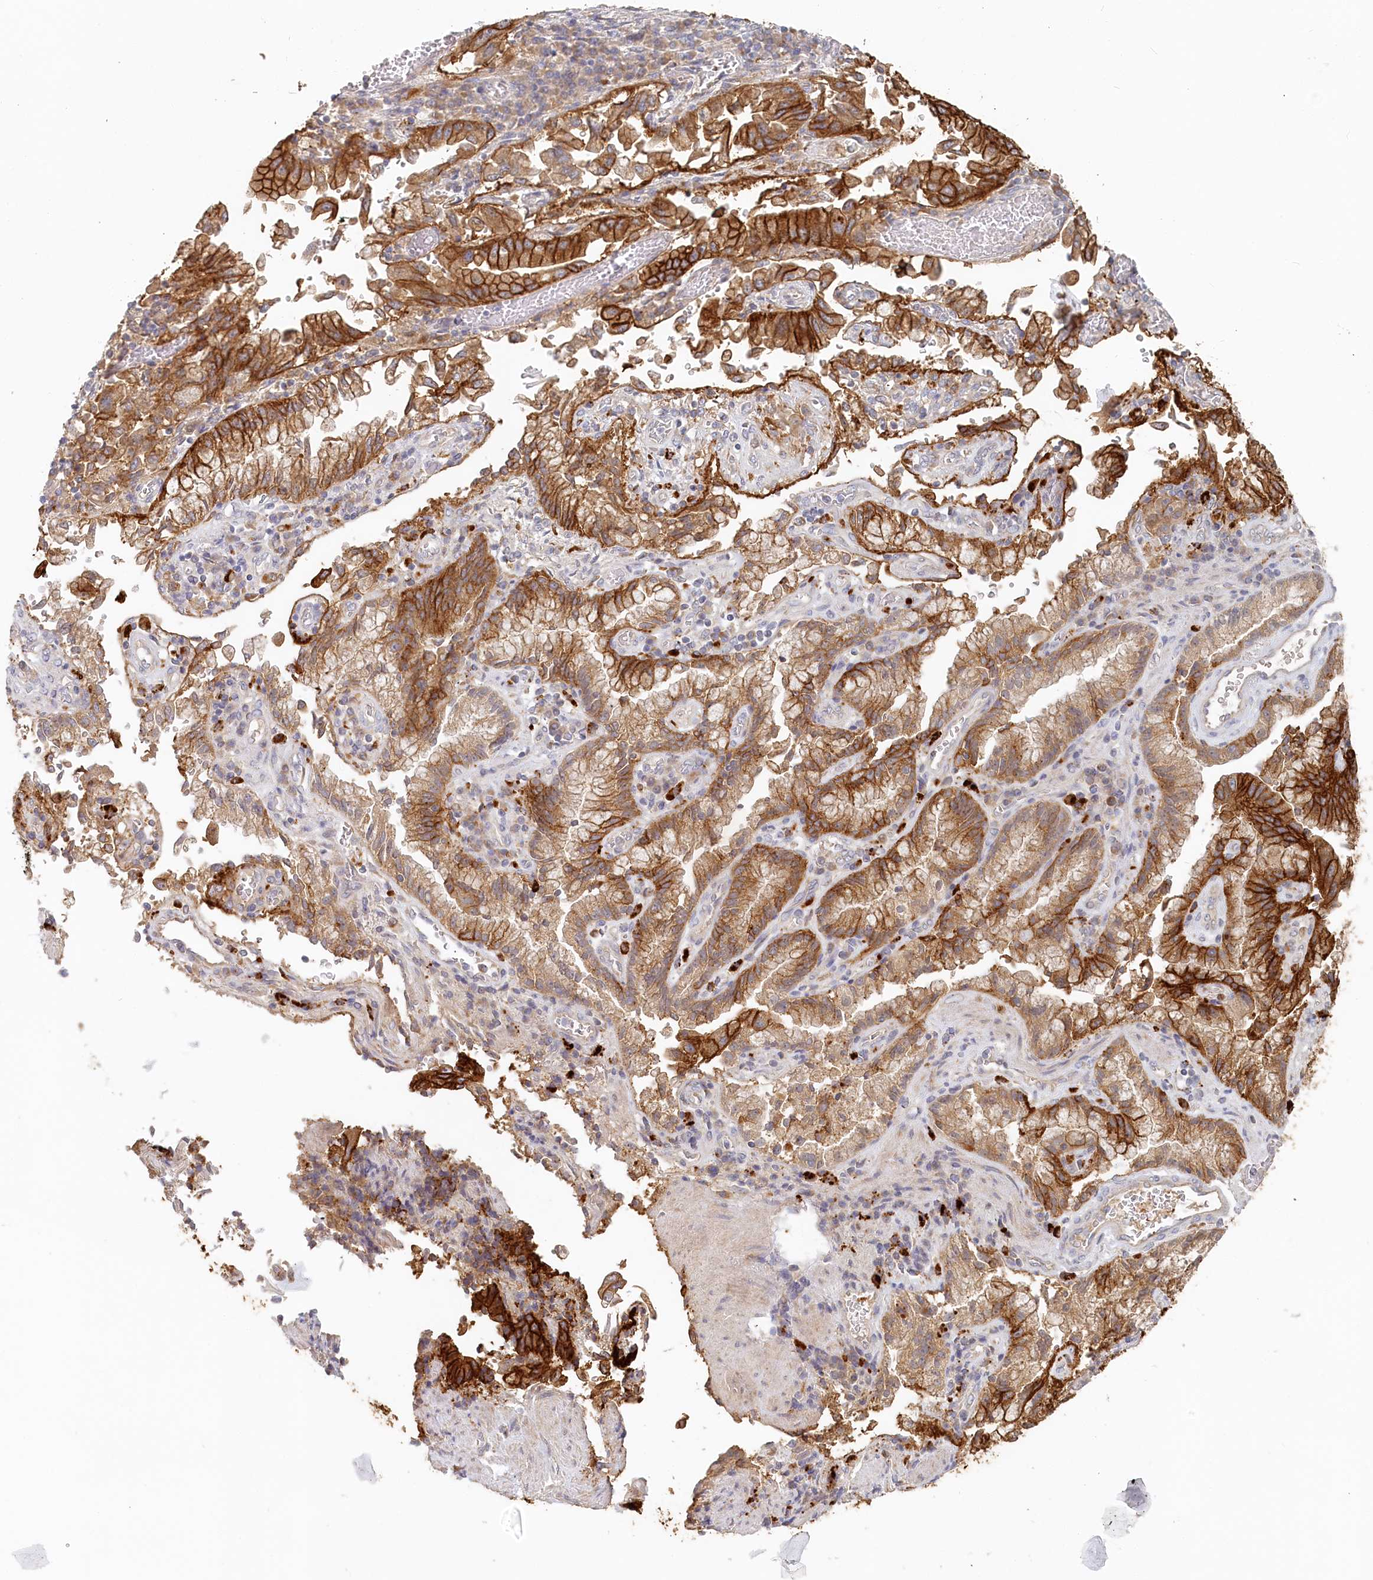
{"staining": {"intensity": "strong", "quantity": ">75%", "location": "cytoplasmic/membranous"}, "tissue": "stomach cancer", "cell_type": "Tumor cells", "image_type": "cancer", "snomed": [{"axis": "morphology", "description": "Adenocarcinoma, NOS"}, {"axis": "topography", "description": "Stomach"}], "caption": "This is an image of immunohistochemistry (IHC) staining of adenocarcinoma (stomach), which shows strong positivity in the cytoplasmic/membranous of tumor cells.", "gene": "VSIG1", "patient": {"sex": "male", "age": 62}}